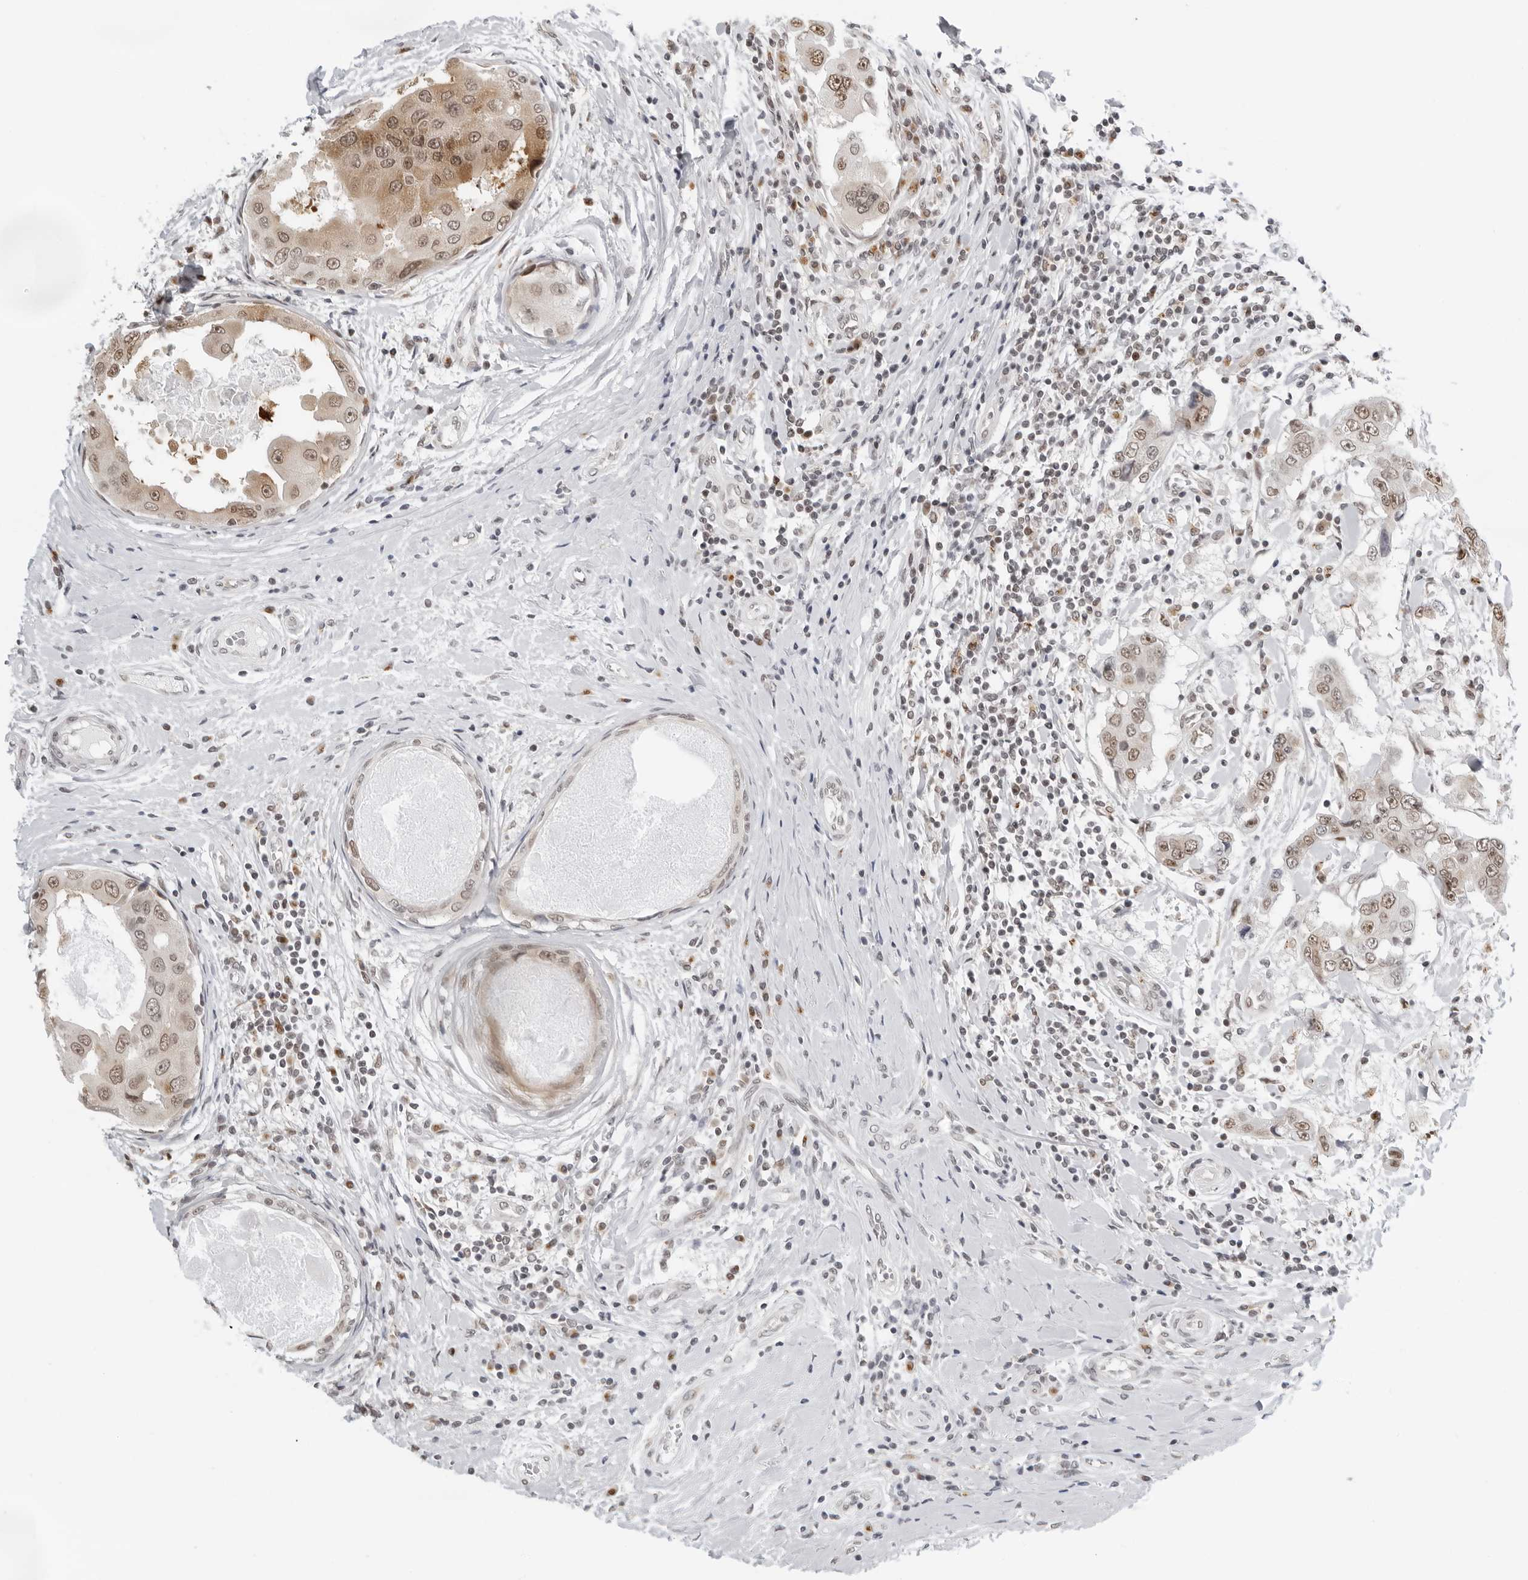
{"staining": {"intensity": "moderate", "quantity": ">75%", "location": "cytoplasmic/membranous,nuclear"}, "tissue": "breast cancer", "cell_type": "Tumor cells", "image_type": "cancer", "snomed": [{"axis": "morphology", "description": "Duct carcinoma"}, {"axis": "topography", "description": "Breast"}], "caption": "Immunohistochemistry of breast cancer reveals medium levels of moderate cytoplasmic/membranous and nuclear staining in about >75% of tumor cells. (DAB IHC, brown staining for protein, blue staining for nuclei).", "gene": "TOX4", "patient": {"sex": "female", "age": 27}}